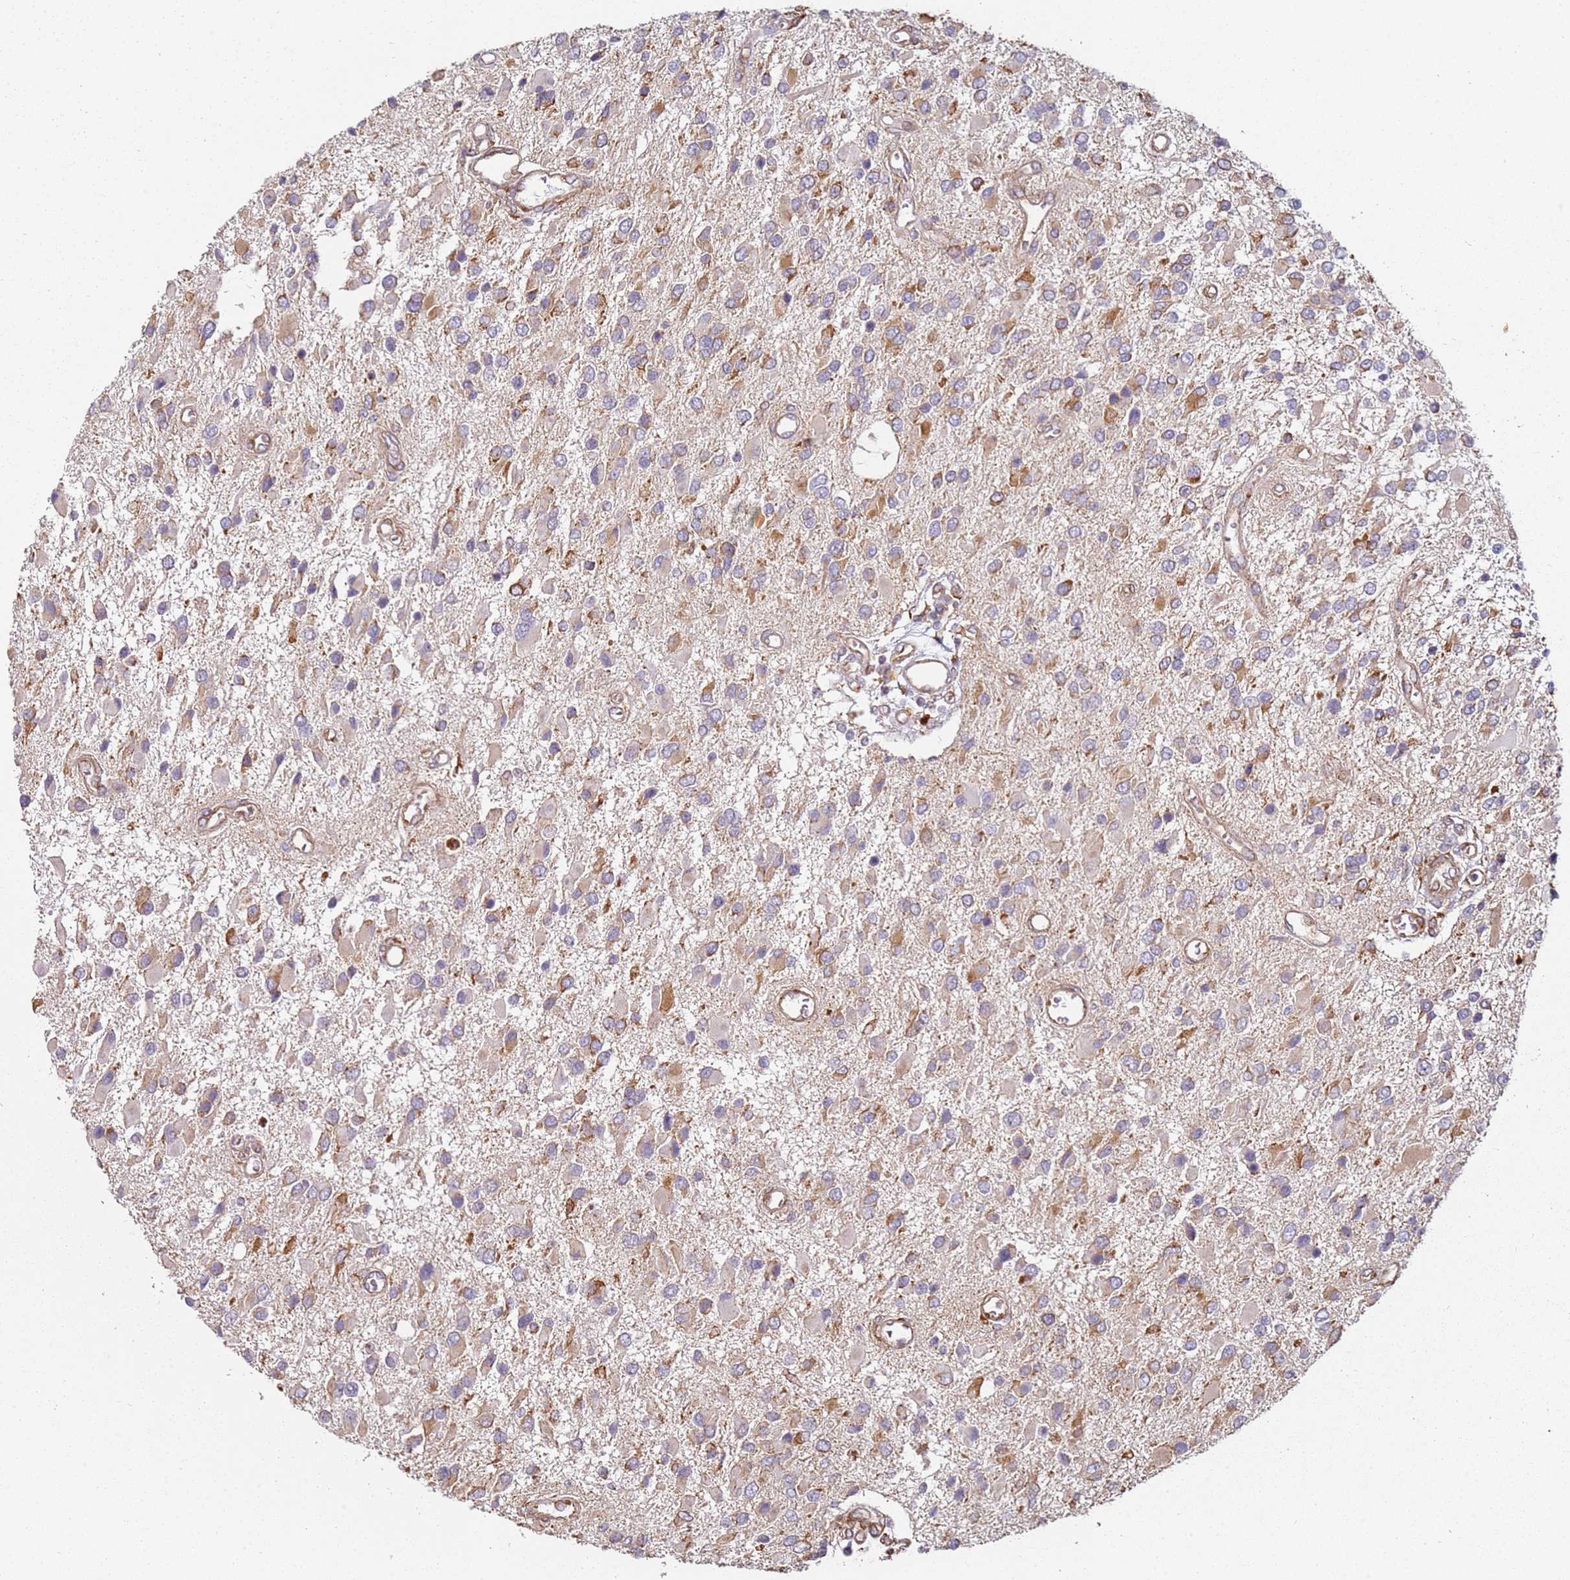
{"staining": {"intensity": "moderate", "quantity": "25%-75%", "location": "cytoplasmic/membranous"}, "tissue": "glioma", "cell_type": "Tumor cells", "image_type": "cancer", "snomed": [{"axis": "morphology", "description": "Glioma, malignant, High grade"}, {"axis": "topography", "description": "Brain"}], "caption": "Malignant glioma (high-grade) stained with DAB (3,3'-diaminobenzidine) immunohistochemistry (IHC) displays medium levels of moderate cytoplasmic/membranous expression in about 25%-75% of tumor cells. (DAB (3,3'-diaminobenzidine) IHC, brown staining for protein, blue staining for nuclei).", "gene": "ARFRP1", "patient": {"sex": "male", "age": 53}}